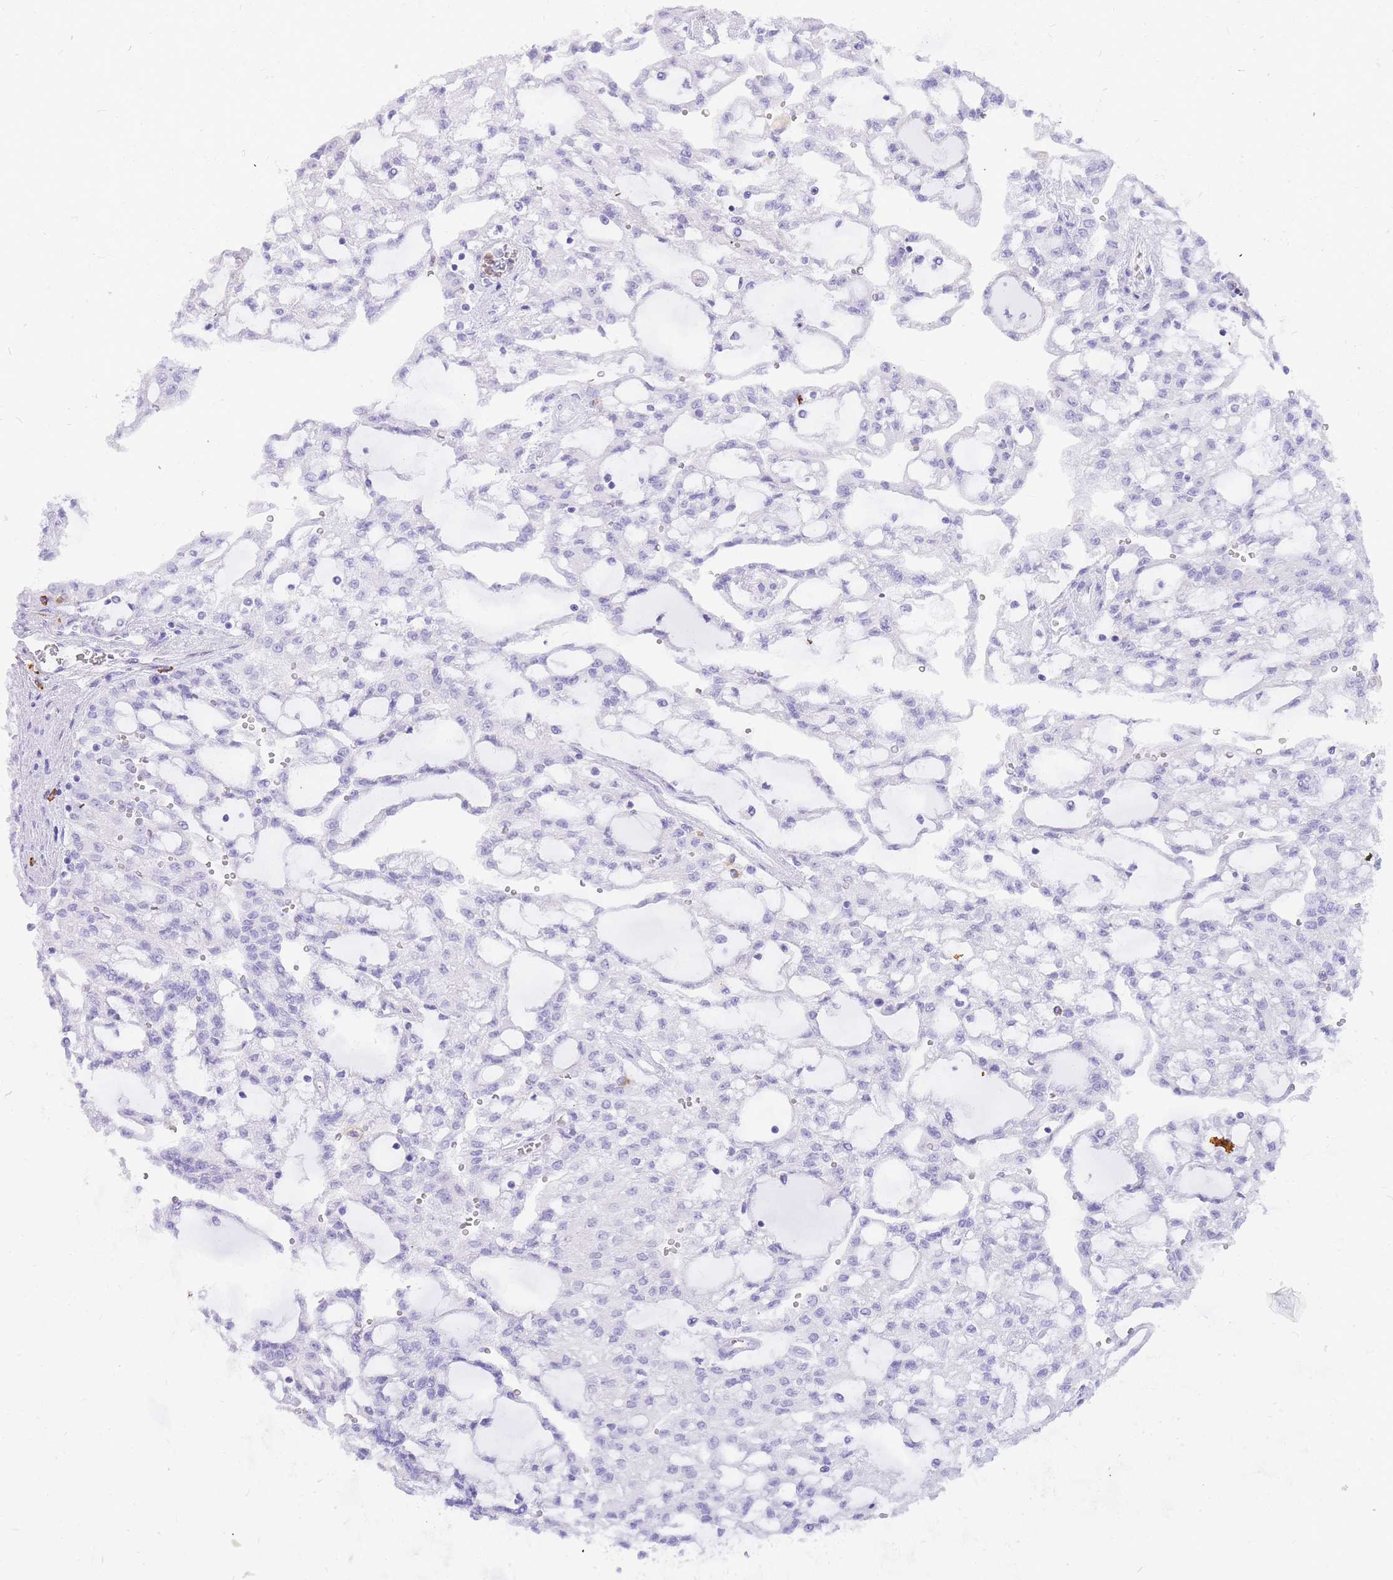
{"staining": {"intensity": "negative", "quantity": "none", "location": "none"}, "tissue": "renal cancer", "cell_type": "Tumor cells", "image_type": "cancer", "snomed": [{"axis": "morphology", "description": "Adenocarcinoma, NOS"}, {"axis": "topography", "description": "Kidney"}], "caption": "Tumor cells show no significant protein positivity in renal adenocarcinoma.", "gene": "HERC1", "patient": {"sex": "male", "age": 63}}